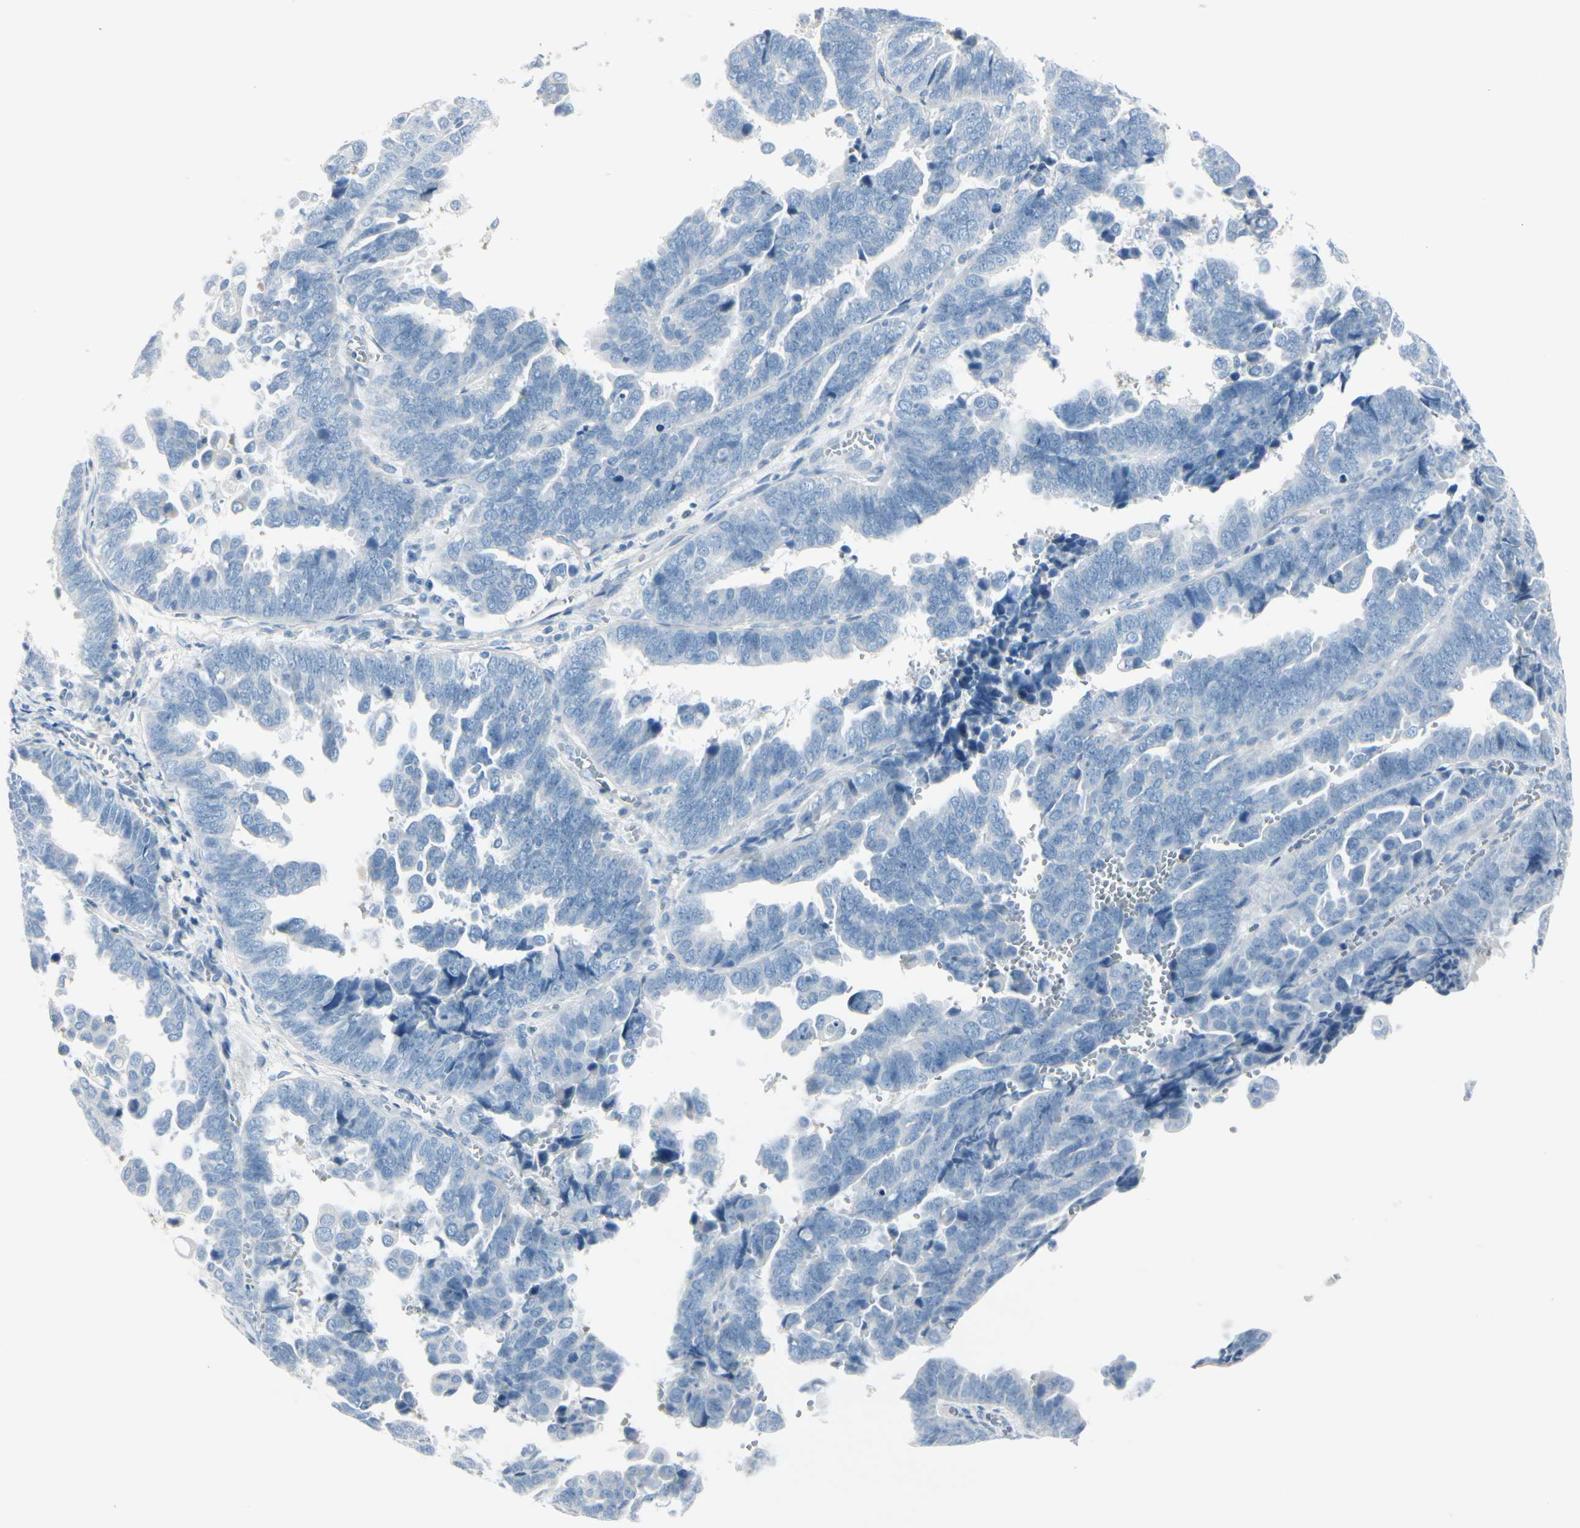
{"staining": {"intensity": "negative", "quantity": "none", "location": "none"}, "tissue": "endometrial cancer", "cell_type": "Tumor cells", "image_type": "cancer", "snomed": [{"axis": "morphology", "description": "Adenocarcinoma, NOS"}, {"axis": "topography", "description": "Endometrium"}], "caption": "The immunohistochemistry (IHC) micrograph has no significant positivity in tumor cells of endometrial cancer tissue.", "gene": "CDHR5", "patient": {"sex": "female", "age": 75}}